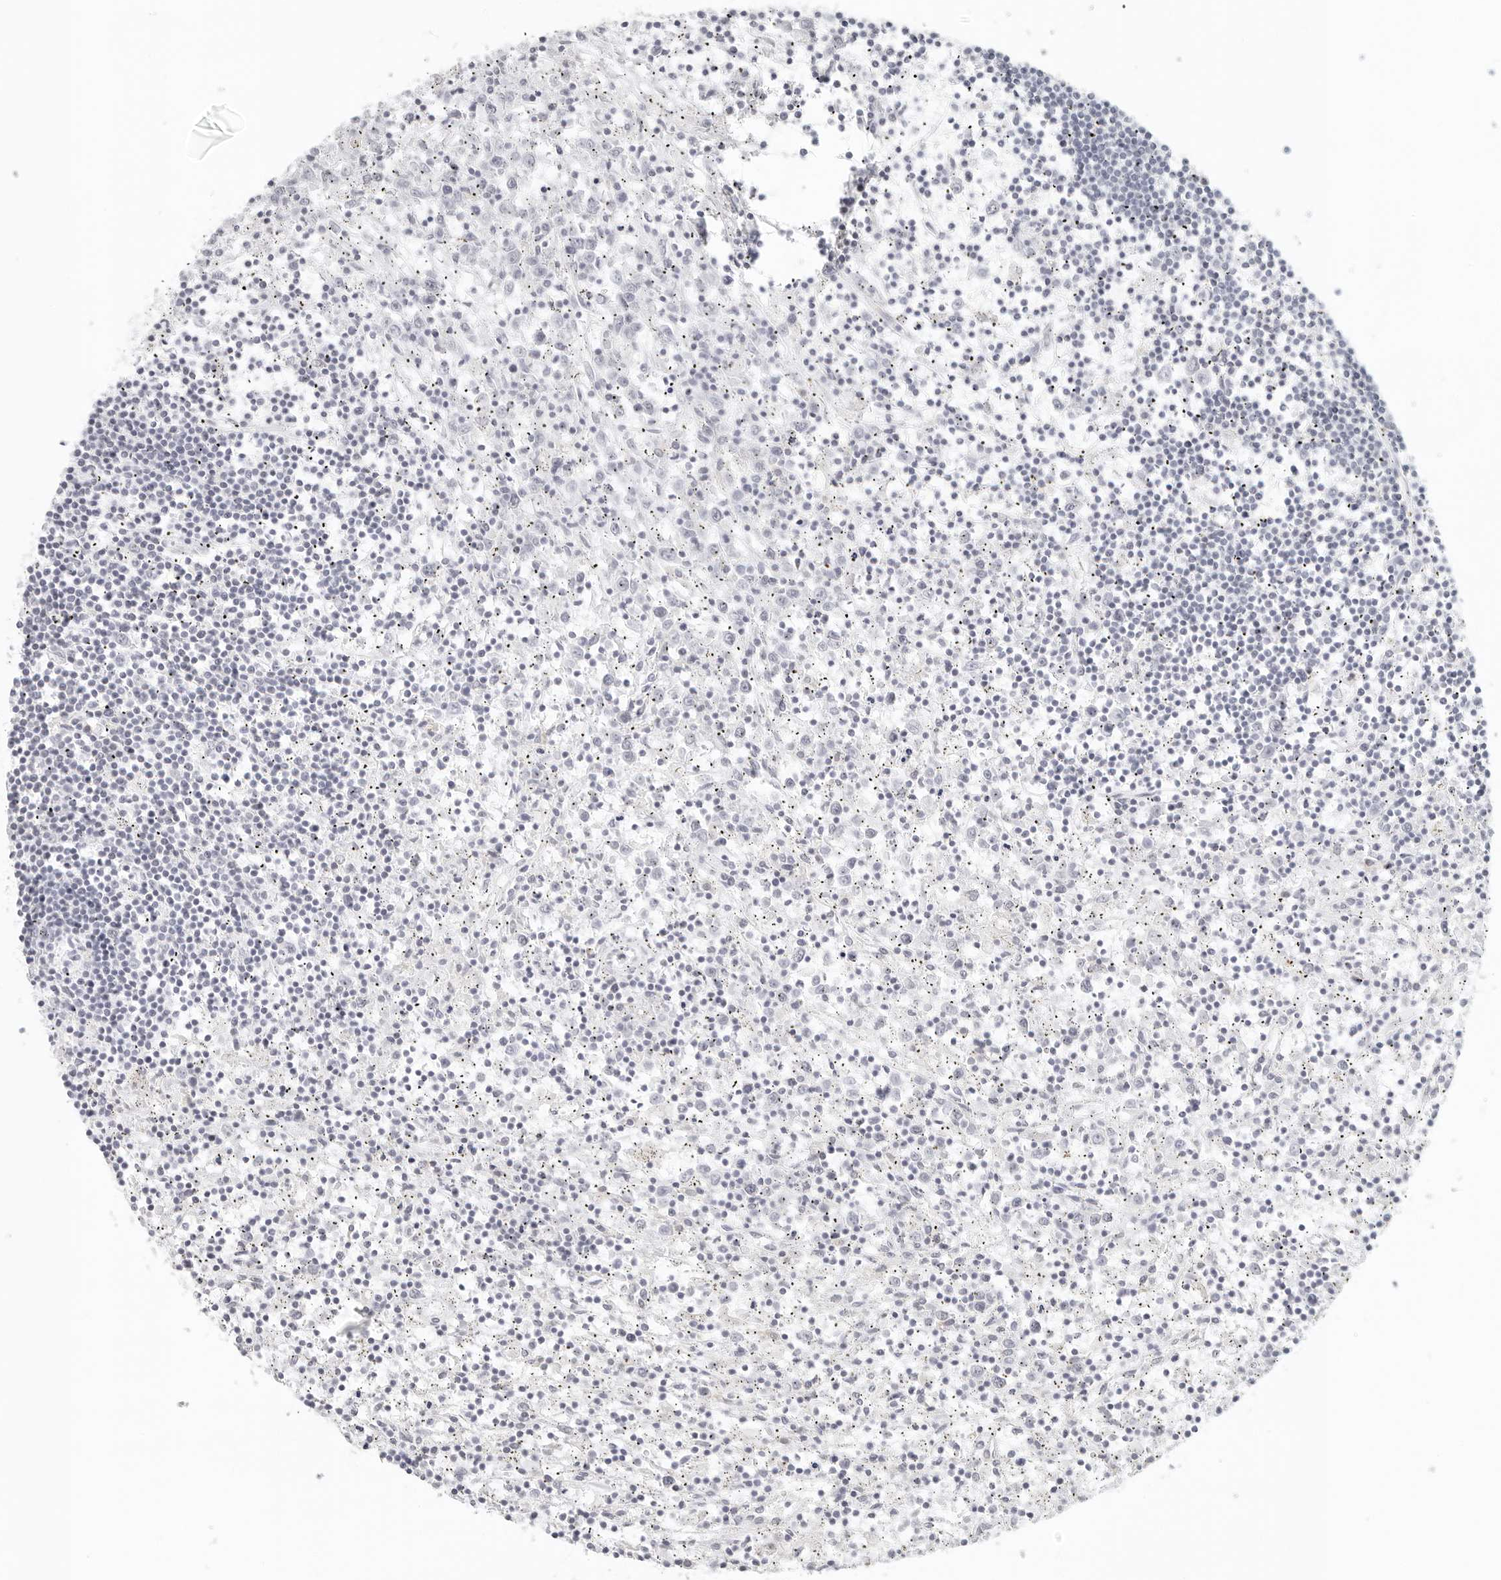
{"staining": {"intensity": "negative", "quantity": "none", "location": "none"}, "tissue": "lymphoma", "cell_type": "Tumor cells", "image_type": "cancer", "snomed": [{"axis": "morphology", "description": "Malignant lymphoma, non-Hodgkin's type, Low grade"}, {"axis": "topography", "description": "Spleen"}], "caption": "This is a image of immunohistochemistry (IHC) staining of malignant lymphoma, non-Hodgkin's type (low-grade), which shows no expression in tumor cells.", "gene": "RPS6KC1", "patient": {"sex": "male", "age": 76}}